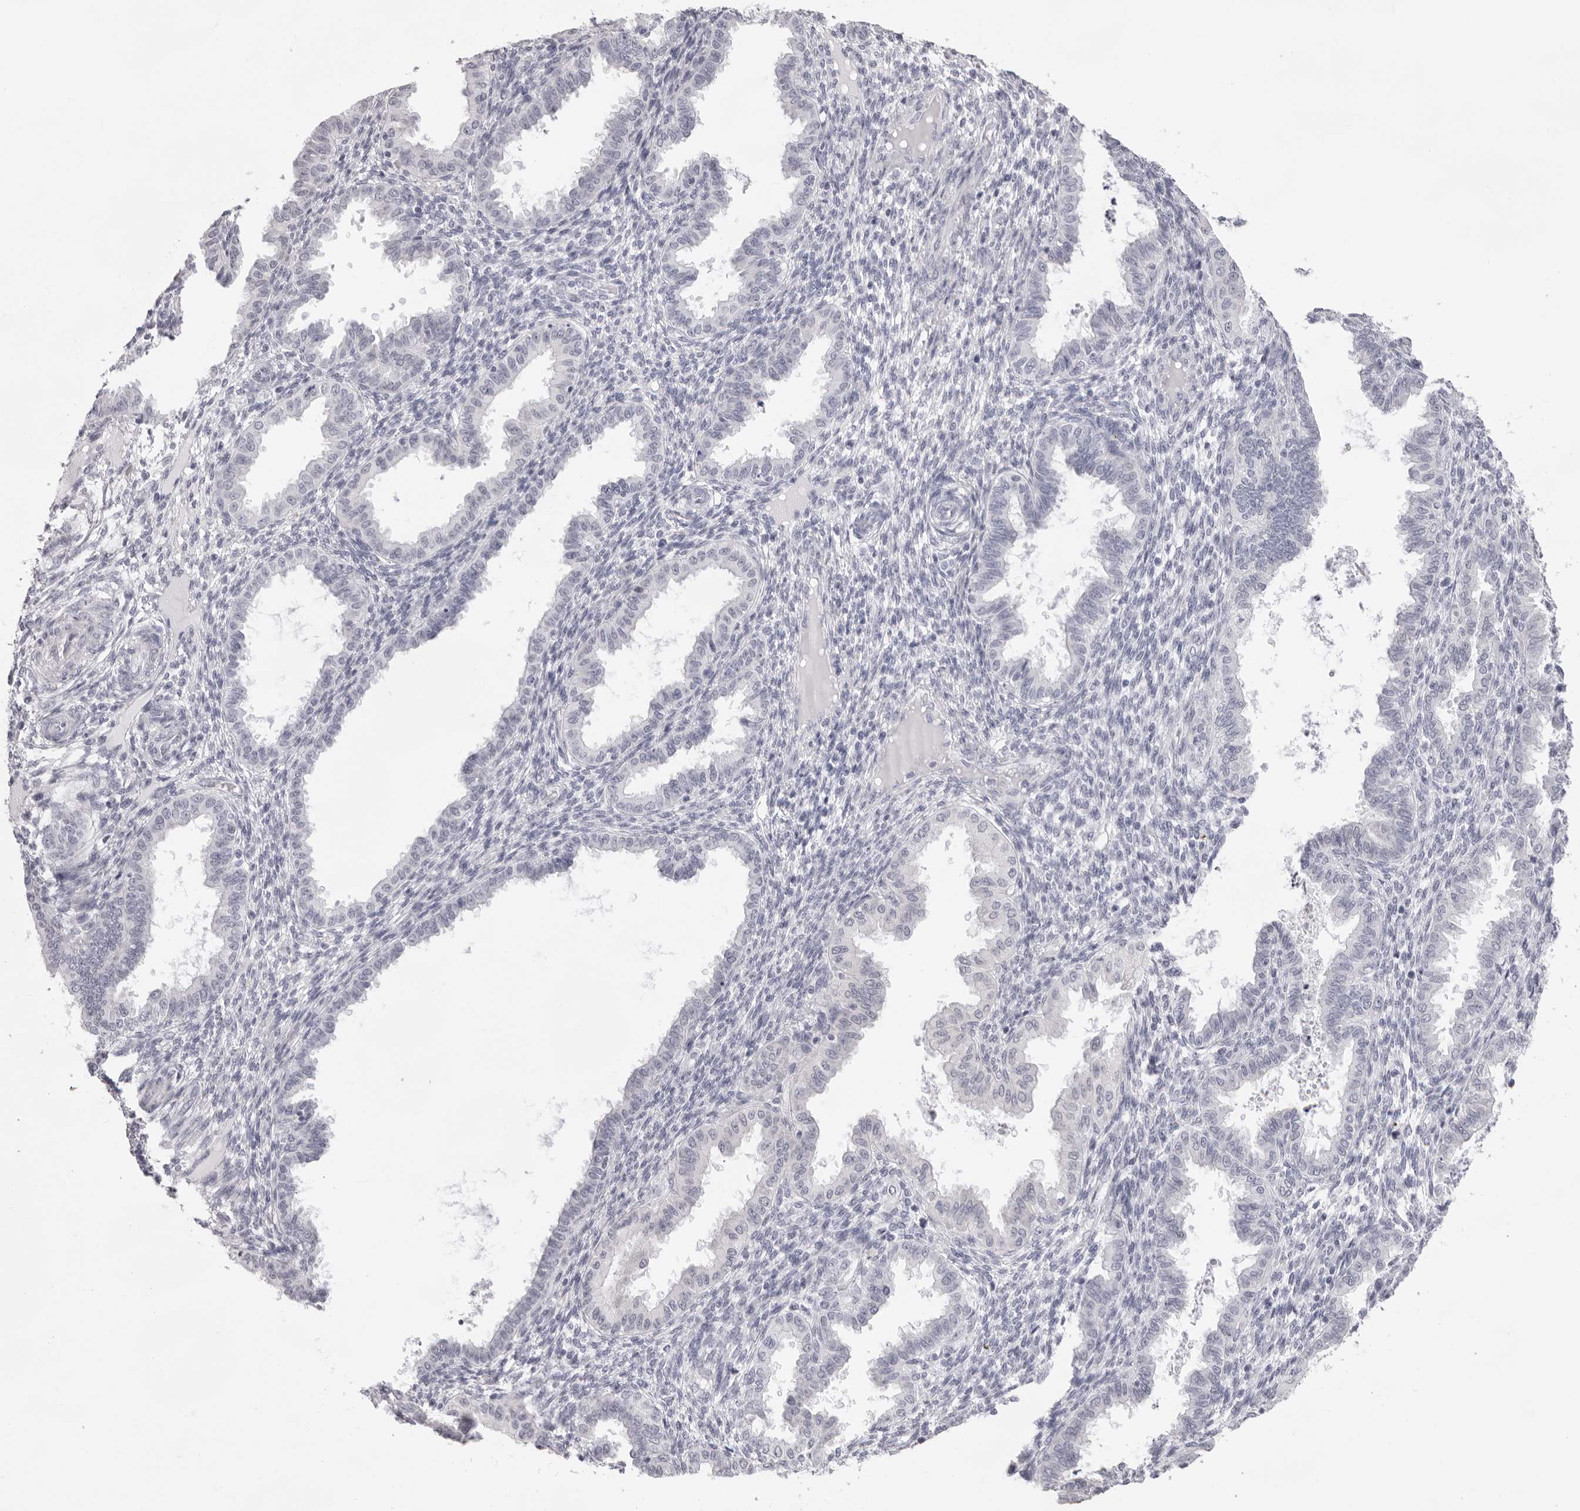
{"staining": {"intensity": "negative", "quantity": "none", "location": "none"}, "tissue": "endometrium", "cell_type": "Cells in endometrial stroma", "image_type": "normal", "snomed": [{"axis": "morphology", "description": "Normal tissue, NOS"}, {"axis": "topography", "description": "Endometrium"}], "caption": "This is an IHC photomicrograph of normal human endometrium. There is no expression in cells in endometrial stroma.", "gene": "SMIM2", "patient": {"sex": "female", "age": 33}}